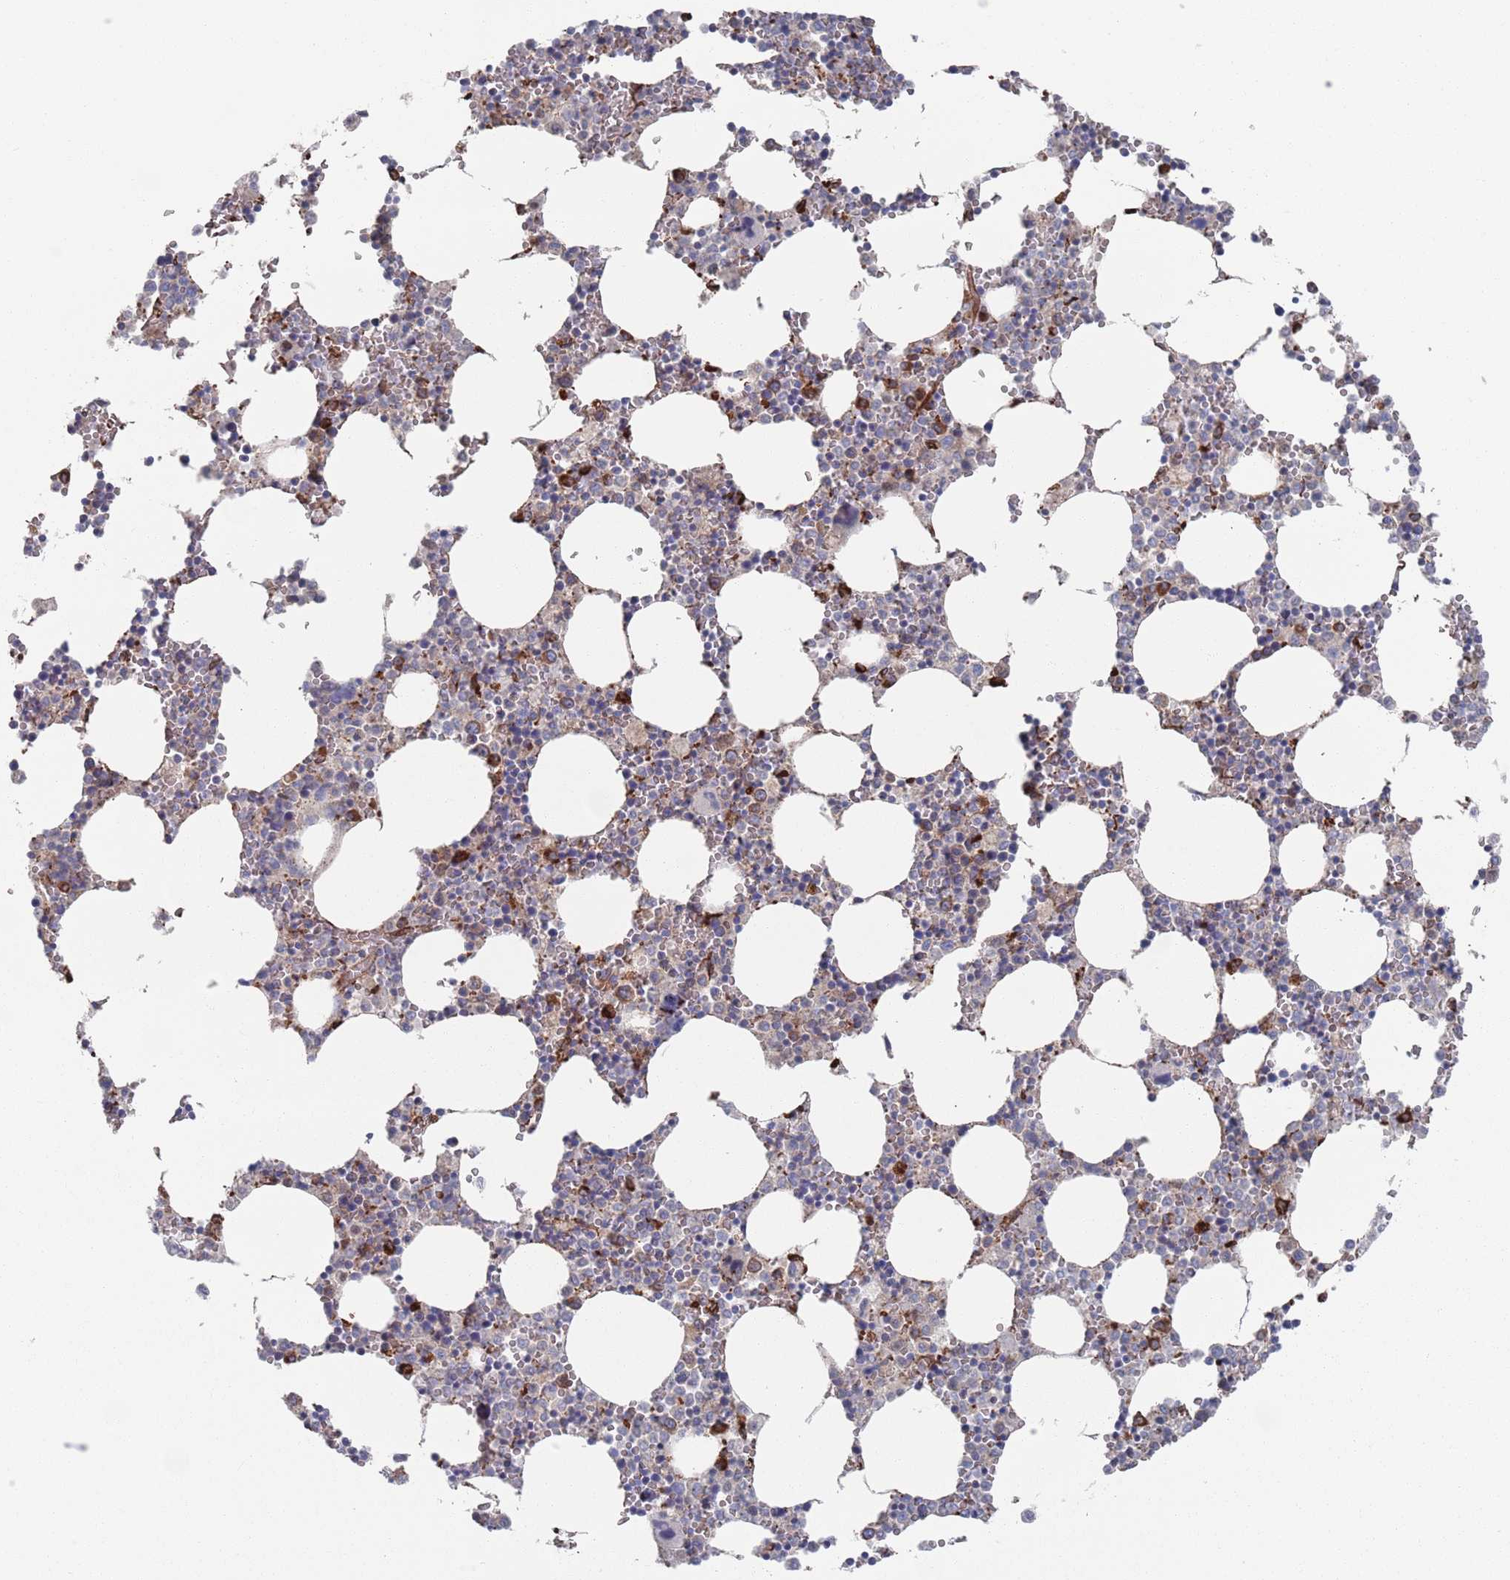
{"staining": {"intensity": "strong", "quantity": "<25%", "location": "cytoplasmic/membranous"}, "tissue": "bone marrow", "cell_type": "Hematopoietic cells", "image_type": "normal", "snomed": [{"axis": "morphology", "description": "Normal tissue, NOS"}, {"axis": "topography", "description": "Bone marrow"}], "caption": "The immunohistochemical stain highlights strong cytoplasmic/membranous staining in hematopoietic cells of normal bone marrow. The staining is performed using DAB brown chromogen to label protein expression. The nuclei are counter-stained blue using hematoxylin.", "gene": "CCDC106", "patient": {"sex": "female", "age": 64}}